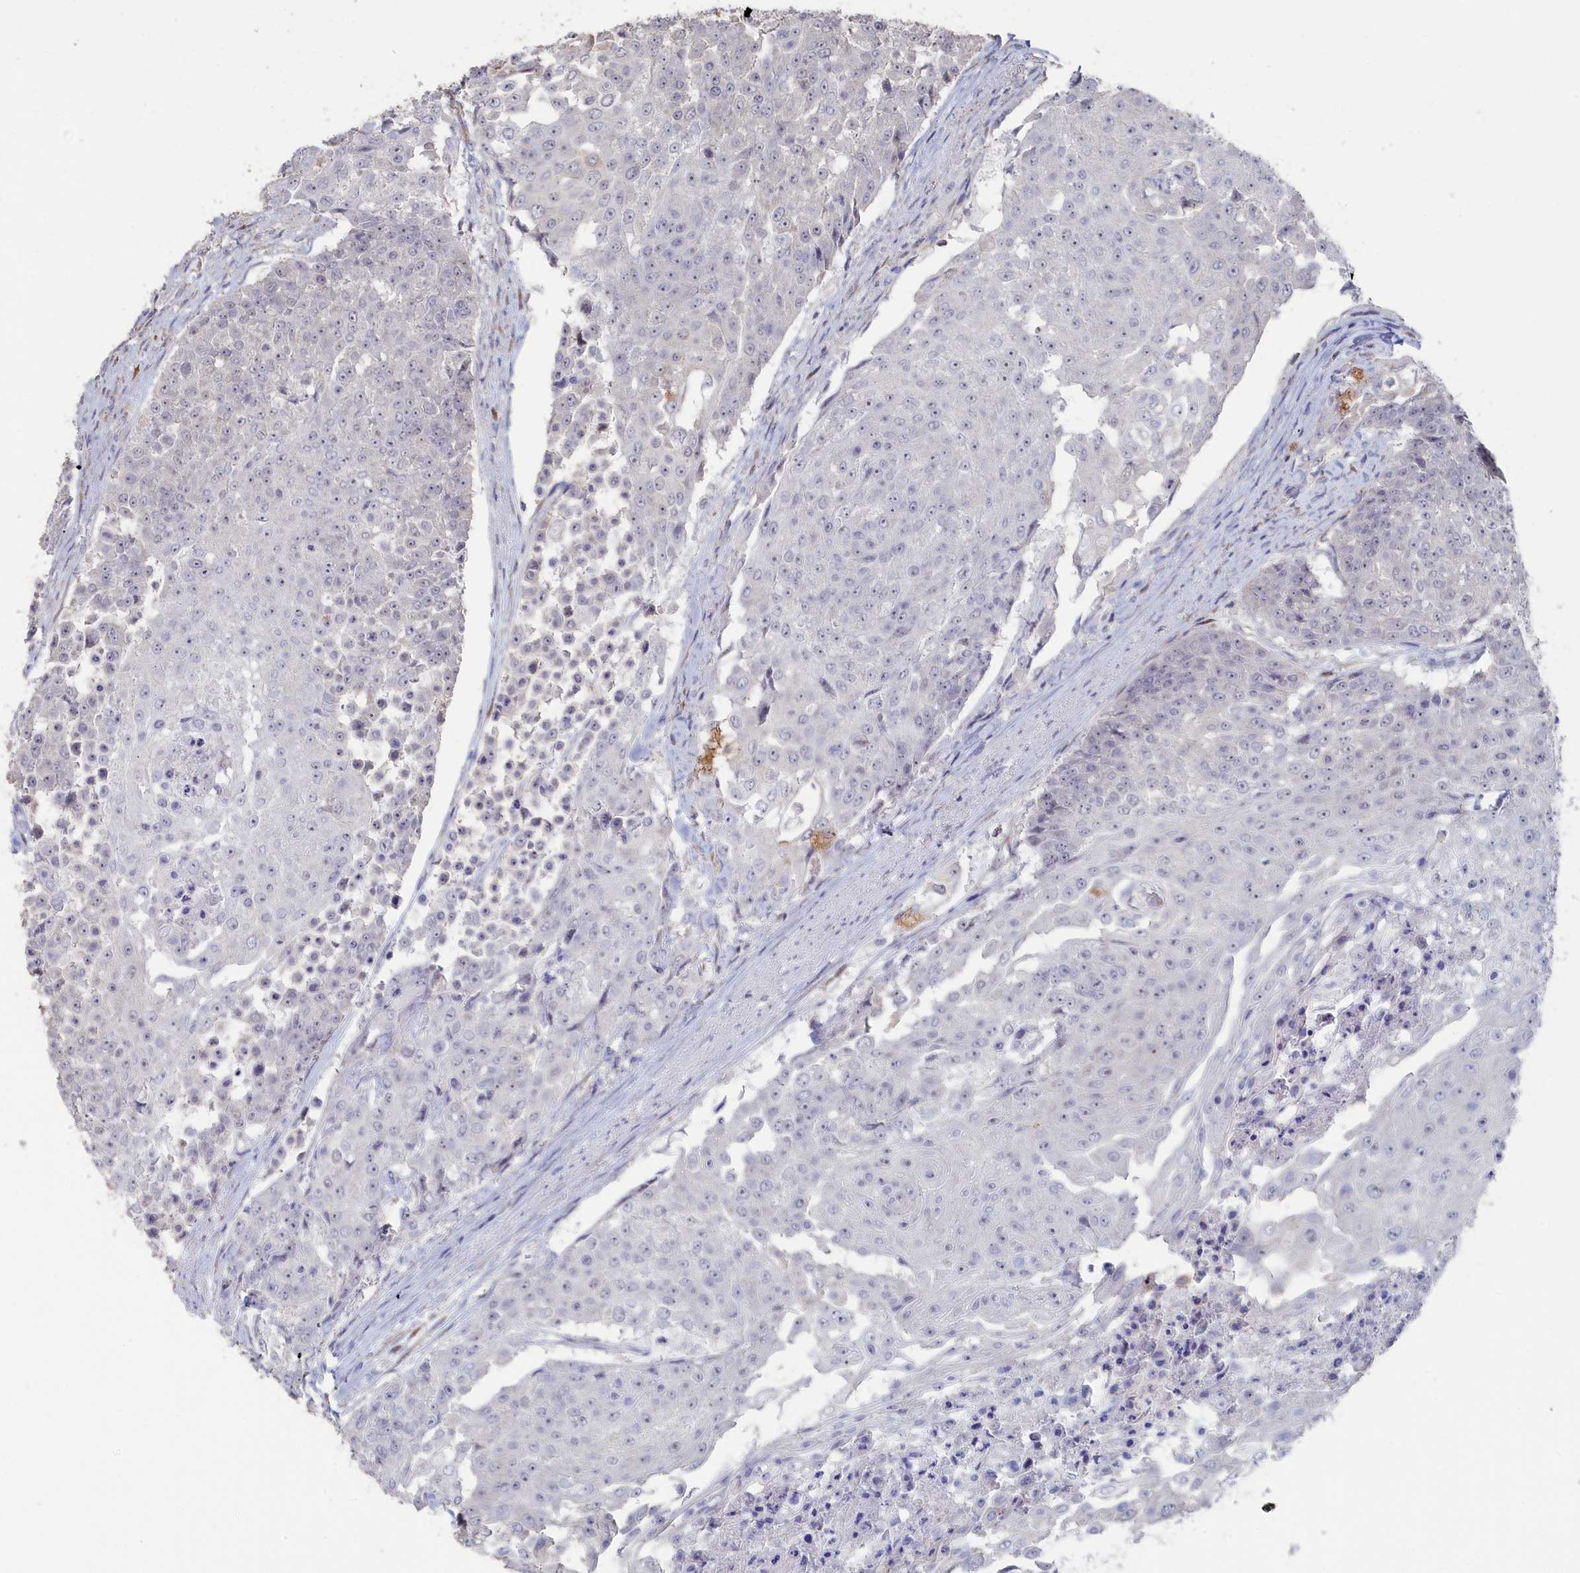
{"staining": {"intensity": "negative", "quantity": "none", "location": "none"}, "tissue": "urothelial cancer", "cell_type": "Tumor cells", "image_type": "cancer", "snomed": [{"axis": "morphology", "description": "Urothelial carcinoma, High grade"}, {"axis": "topography", "description": "Urinary bladder"}], "caption": "Human urothelial cancer stained for a protein using immunohistochemistry (IHC) exhibits no staining in tumor cells.", "gene": "SEMG2", "patient": {"sex": "female", "age": 63}}